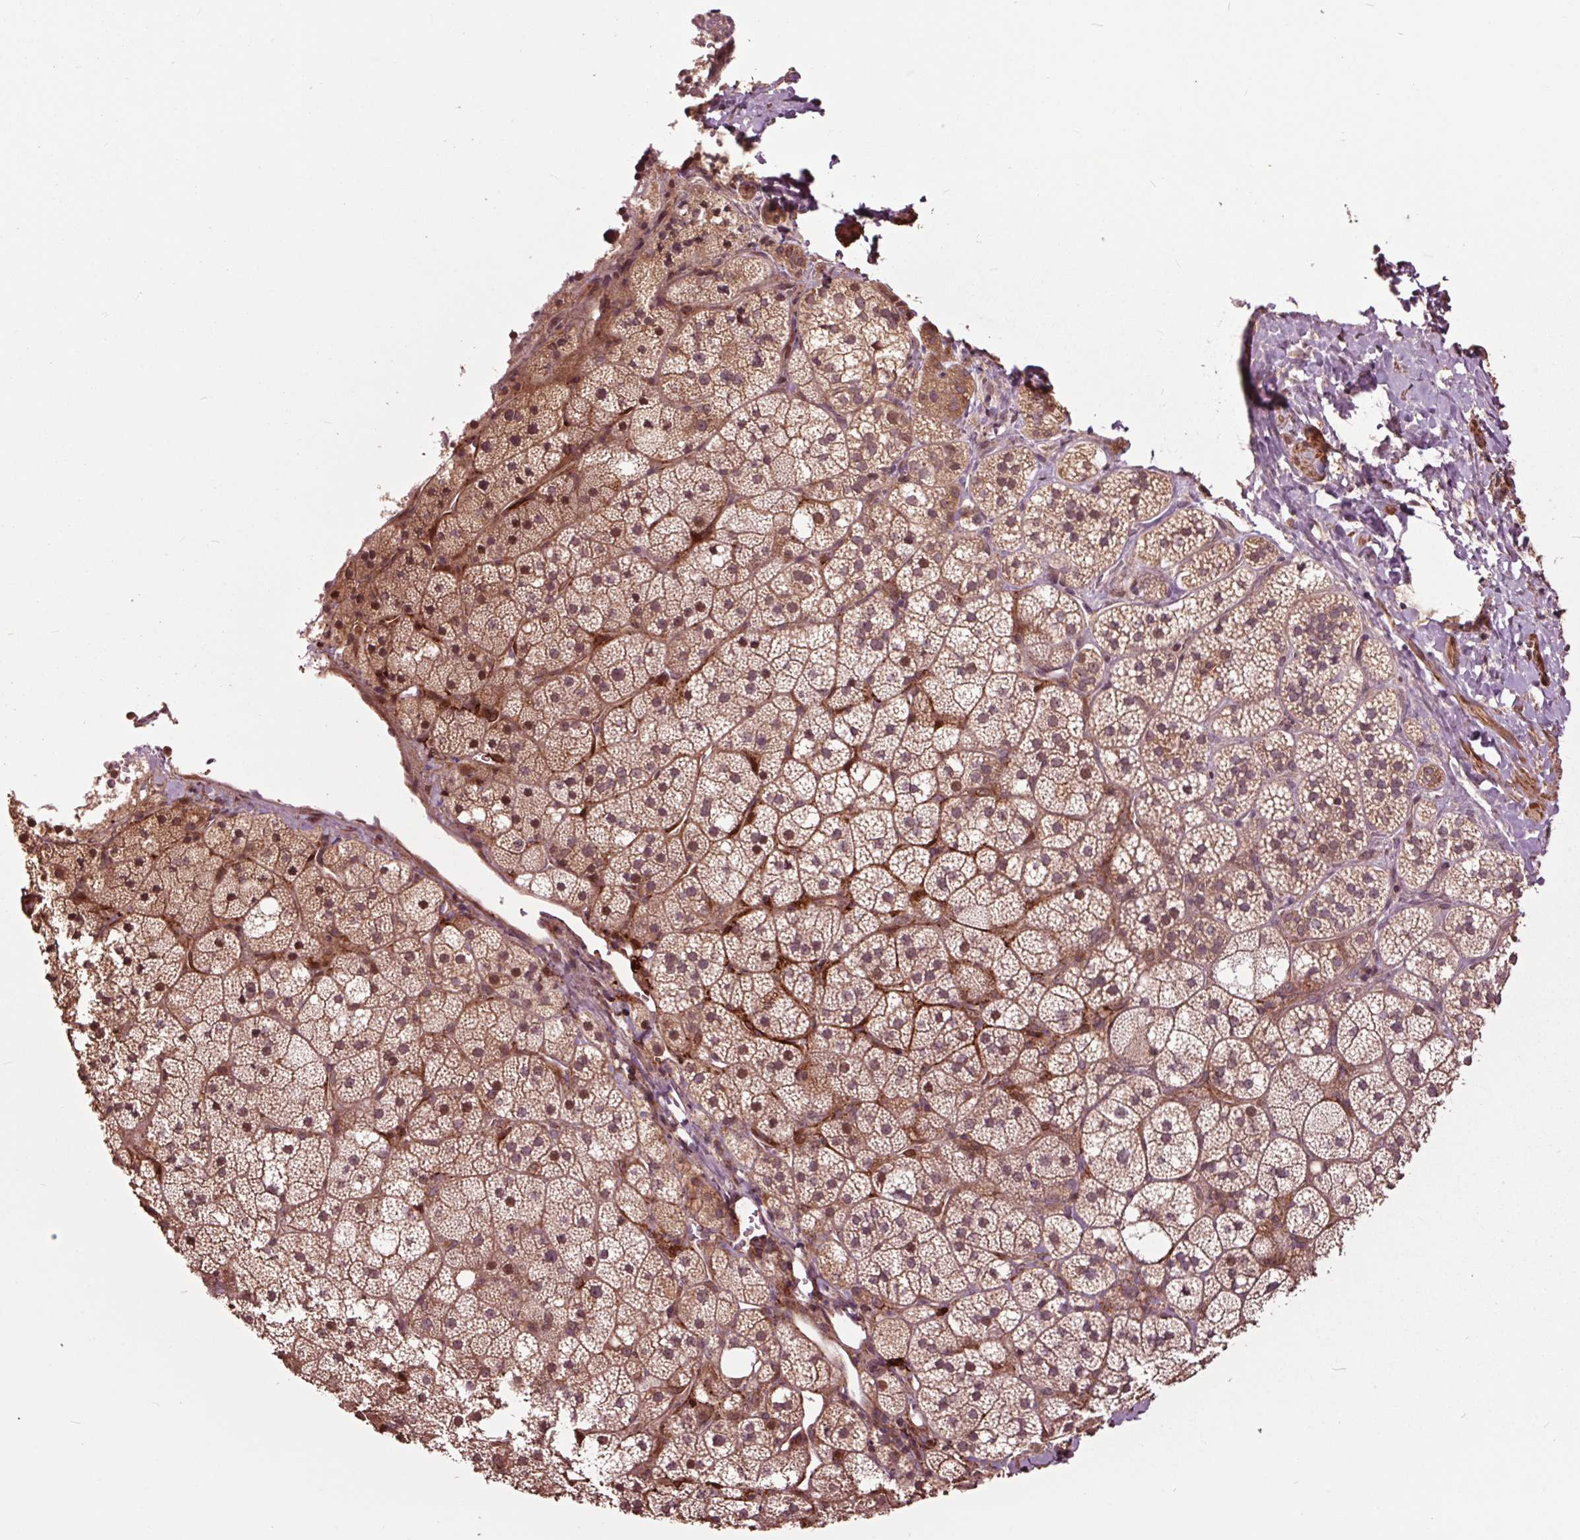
{"staining": {"intensity": "moderate", "quantity": ">75%", "location": "cytoplasmic/membranous,nuclear"}, "tissue": "adrenal gland", "cell_type": "Glandular cells", "image_type": "normal", "snomed": [{"axis": "morphology", "description": "Normal tissue, NOS"}, {"axis": "topography", "description": "Adrenal gland"}], "caption": "IHC photomicrograph of benign adrenal gland: adrenal gland stained using immunohistochemistry shows medium levels of moderate protein expression localized specifically in the cytoplasmic/membranous,nuclear of glandular cells, appearing as a cytoplasmic/membranous,nuclear brown color.", "gene": "CEP95", "patient": {"sex": "male", "age": 53}}